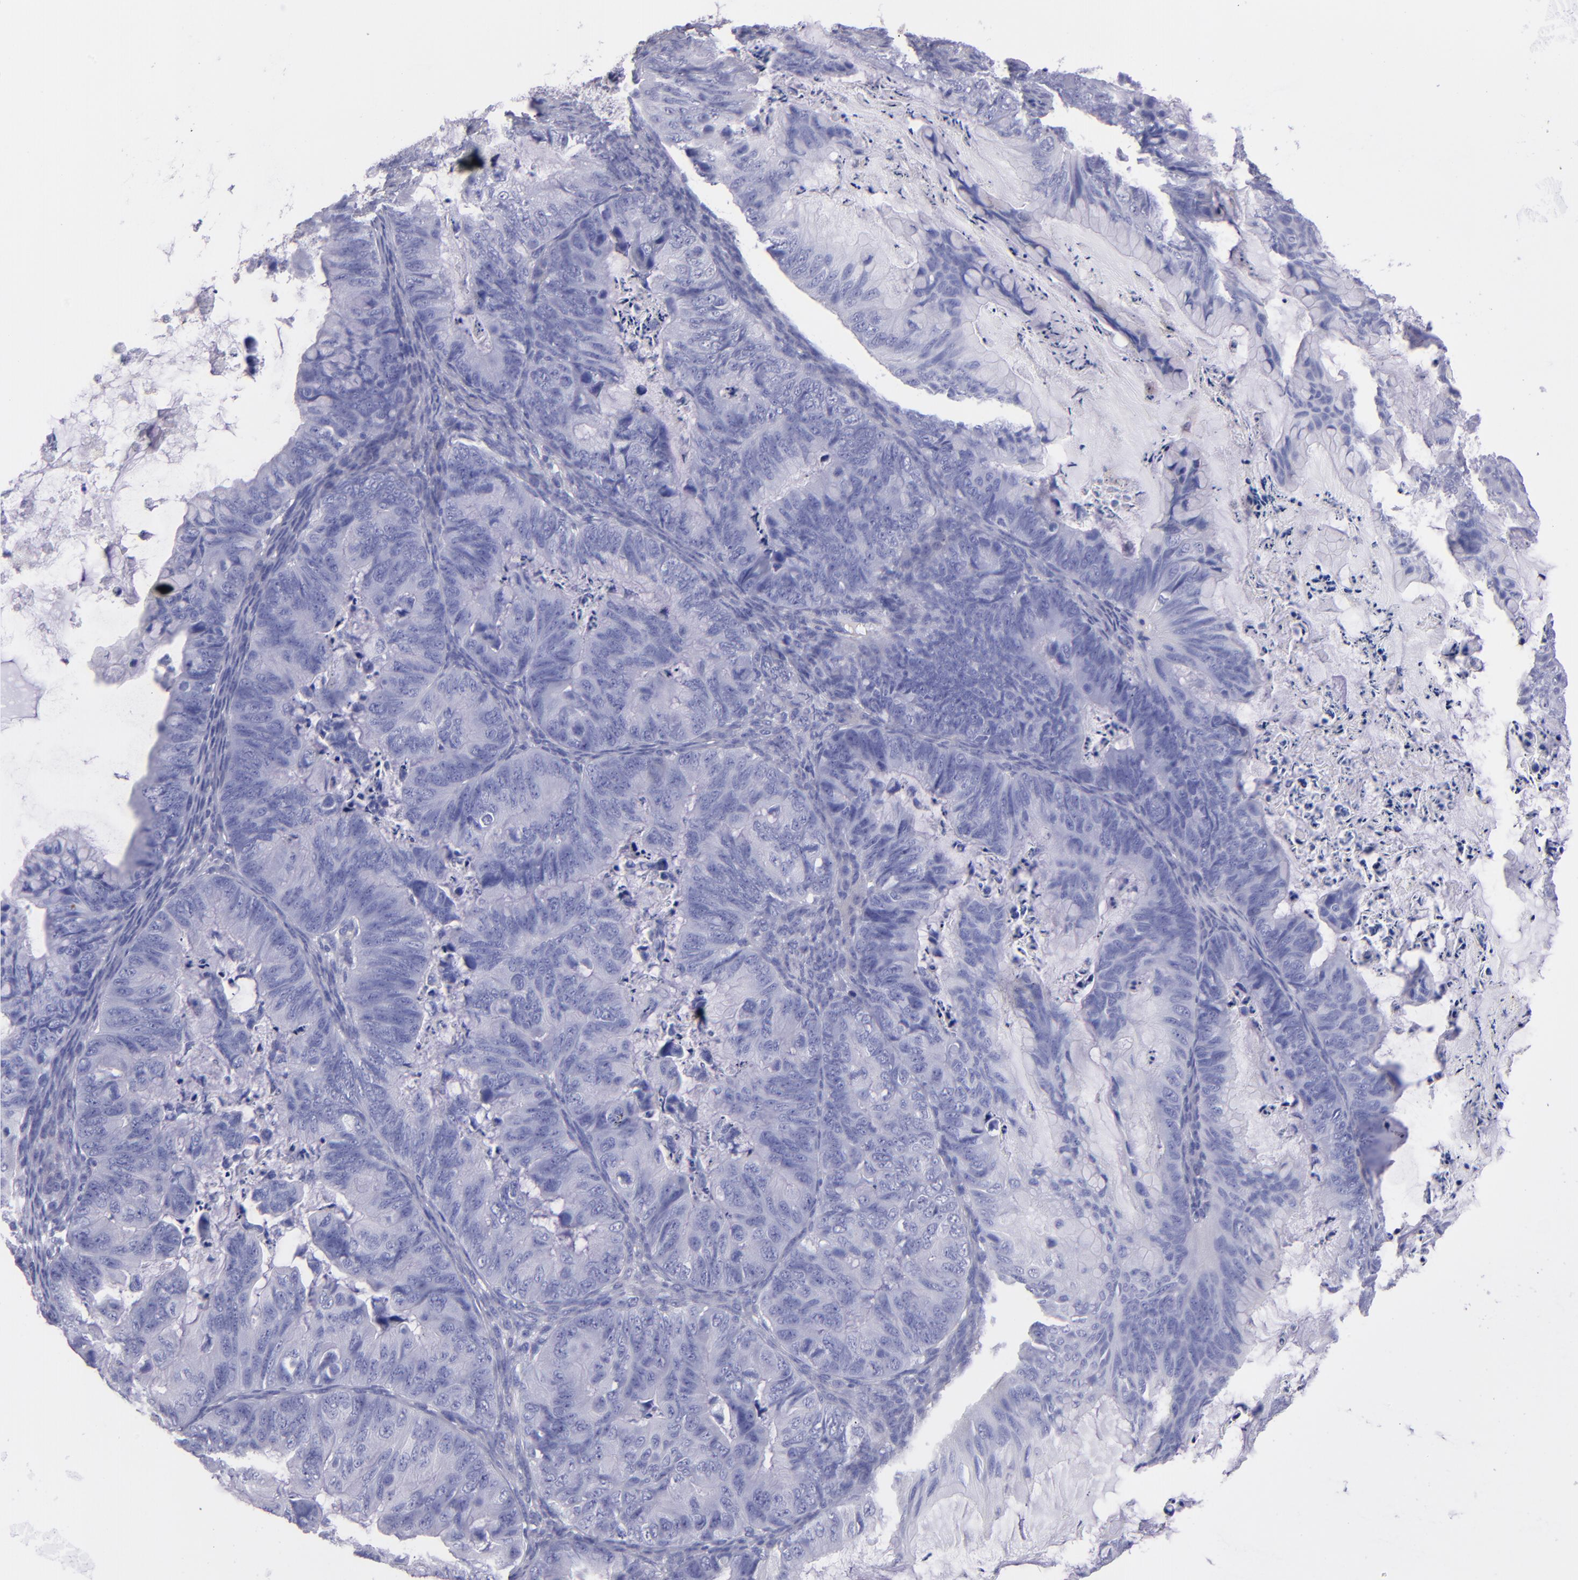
{"staining": {"intensity": "negative", "quantity": "none", "location": "none"}, "tissue": "ovarian cancer", "cell_type": "Tumor cells", "image_type": "cancer", "snomed": [{"axis": "morphology", "description": "Cystadenocarcinoma, mucinous, NOS"}, {"axis": "topography", "description": "Ovary"}], "caption": "Tumor cells show no significant protein expression in ovarian cancer (mucinous cystadenocarcinoma).", "gene": "TG", "patient": {"sex": "female", "age": 36}}